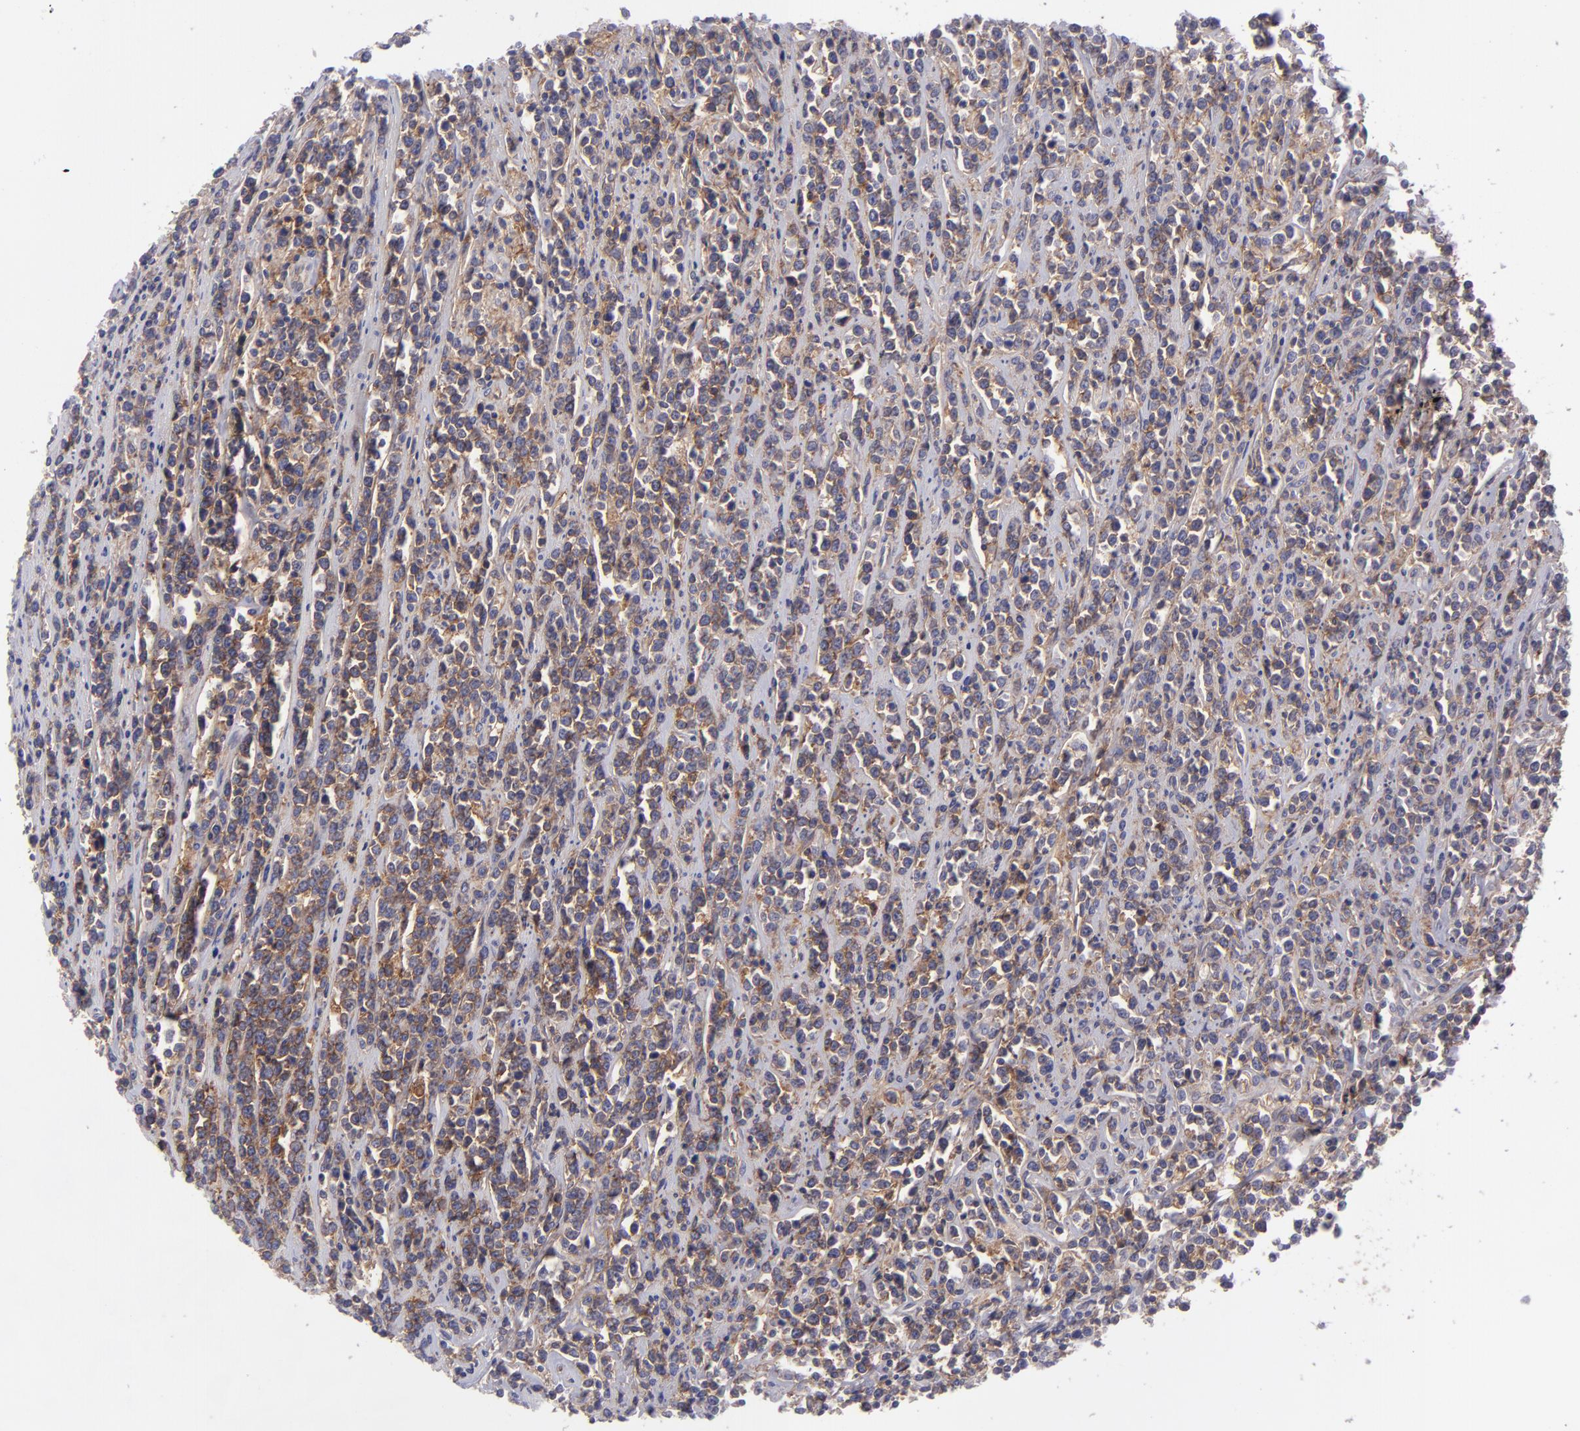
{"staining": {"intensity": "moderate", "quantity": ">75%", "location": "cytoplasmic/membranous"}, "tissue": "lymphoma", "cell_type": "Tumor cells", "image_type": "cancer", "snomed": [{"axis": "morphology", "description": "Malignant lymphoma, non-Hodgkin's type, High grade"}, {"axis": "topography", "description": "Small intestine"}, {"axis": "topography", "description": "Colon"}], "caption": "Immunohistochemical staining of lymphoma displays medium levels of moderate cytoplasmic/membranous protein expression in approximately >75% of tumor cells.", "gene": "BSG", "patient": {"sex": "male", "age": 8}}